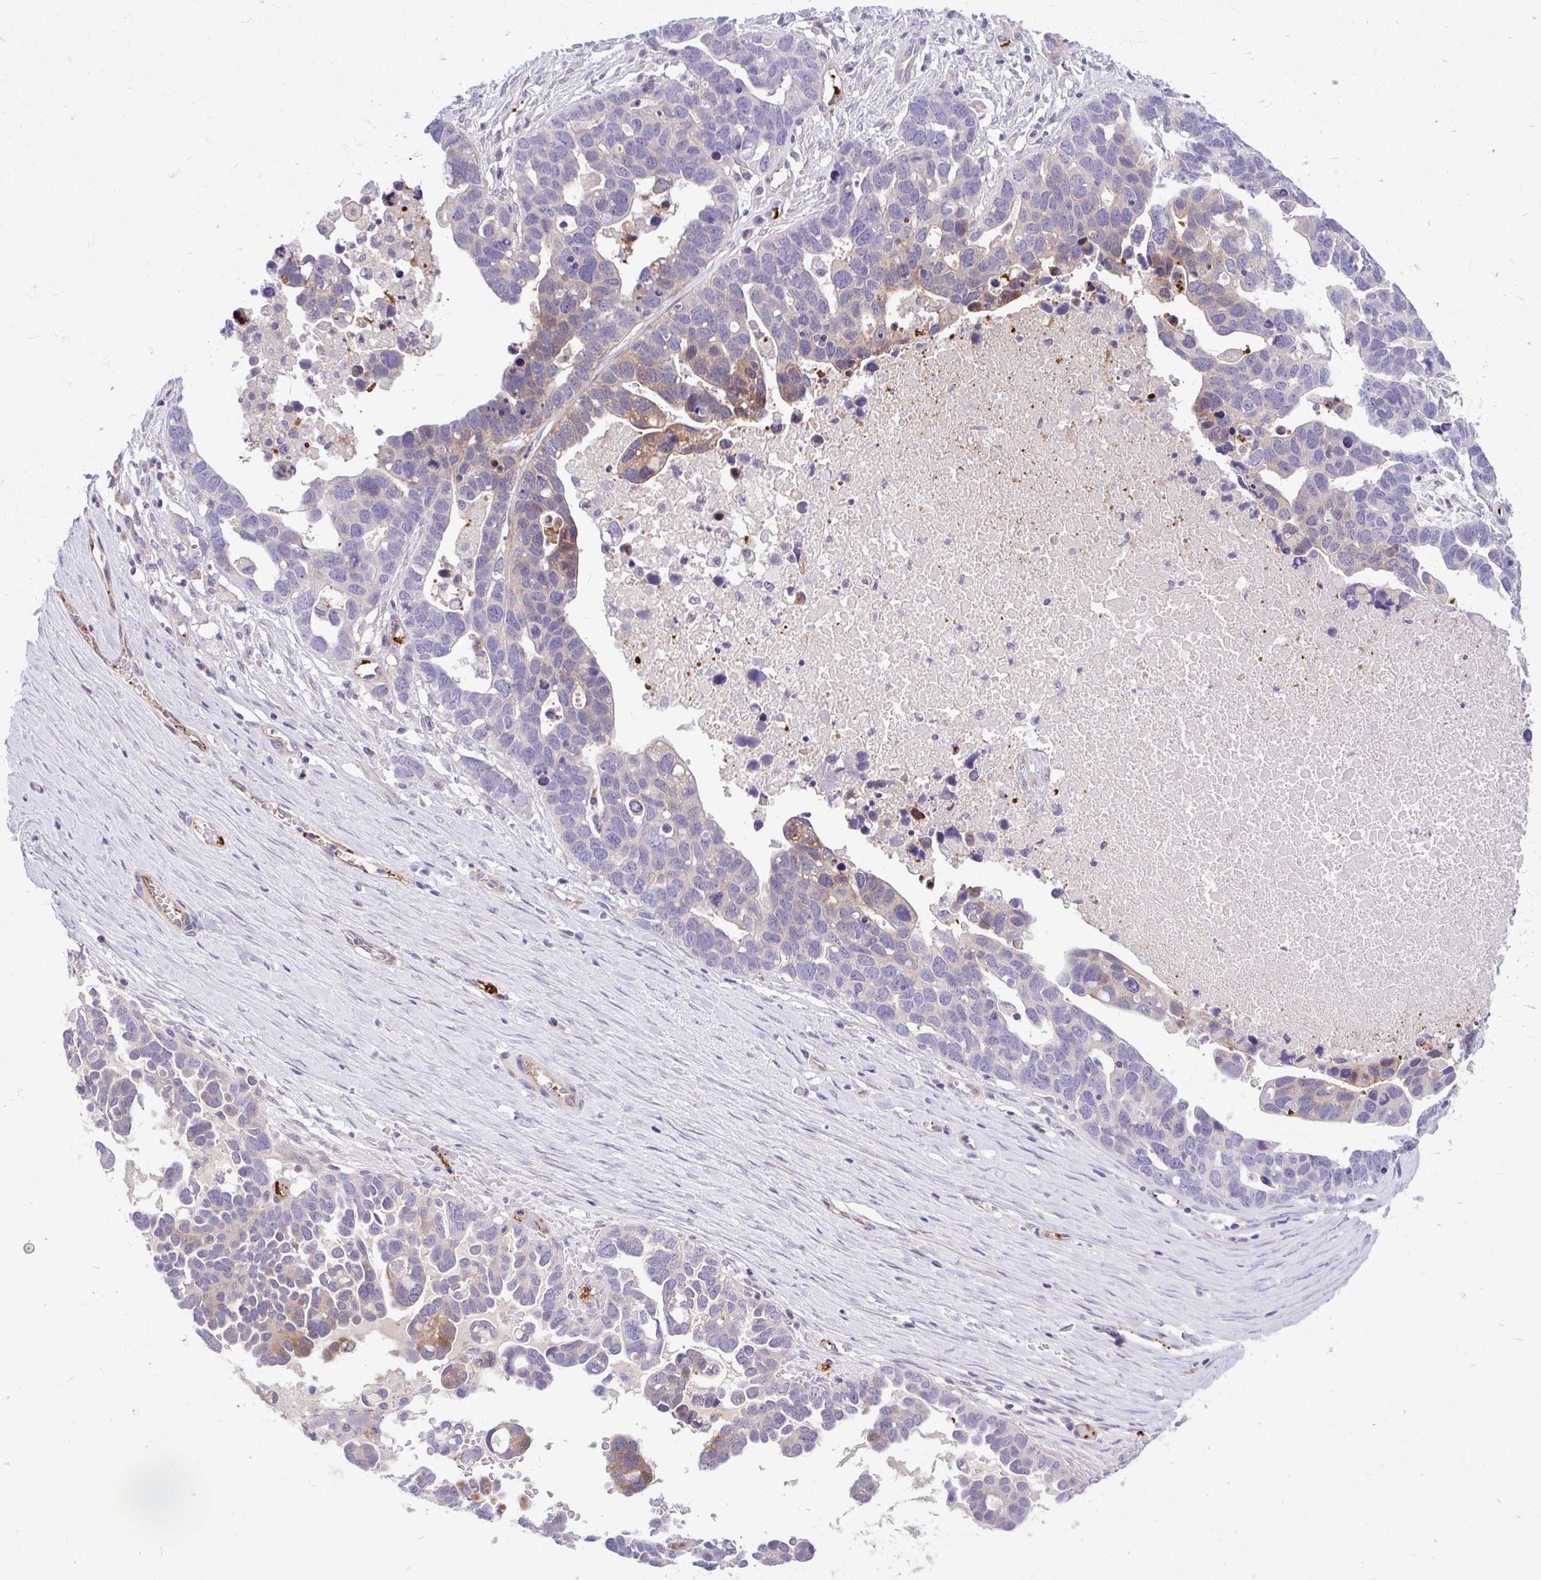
{"staining": {"intensity": "moderate", "quantity": "<25%", "location": "cytoplasmic/membranous"}, "tissue": "ovarian cancer", "cell_type": "Tumor cells", "image_type": "cancer", "snomed": [{"axis": "morphology", "description": "Cystadenocarcinoma, serous, NOS"}, {"axis": "topography", "description": "Ovary"}], "caption": "A brown stain shows moderate cytoplasmic/membranous staining of a protein in human serous cystadenocarcinoma (ovarian) tumor cells.", "gene": "ESPNL", "patient": {"sex": "female", "age": 54}}